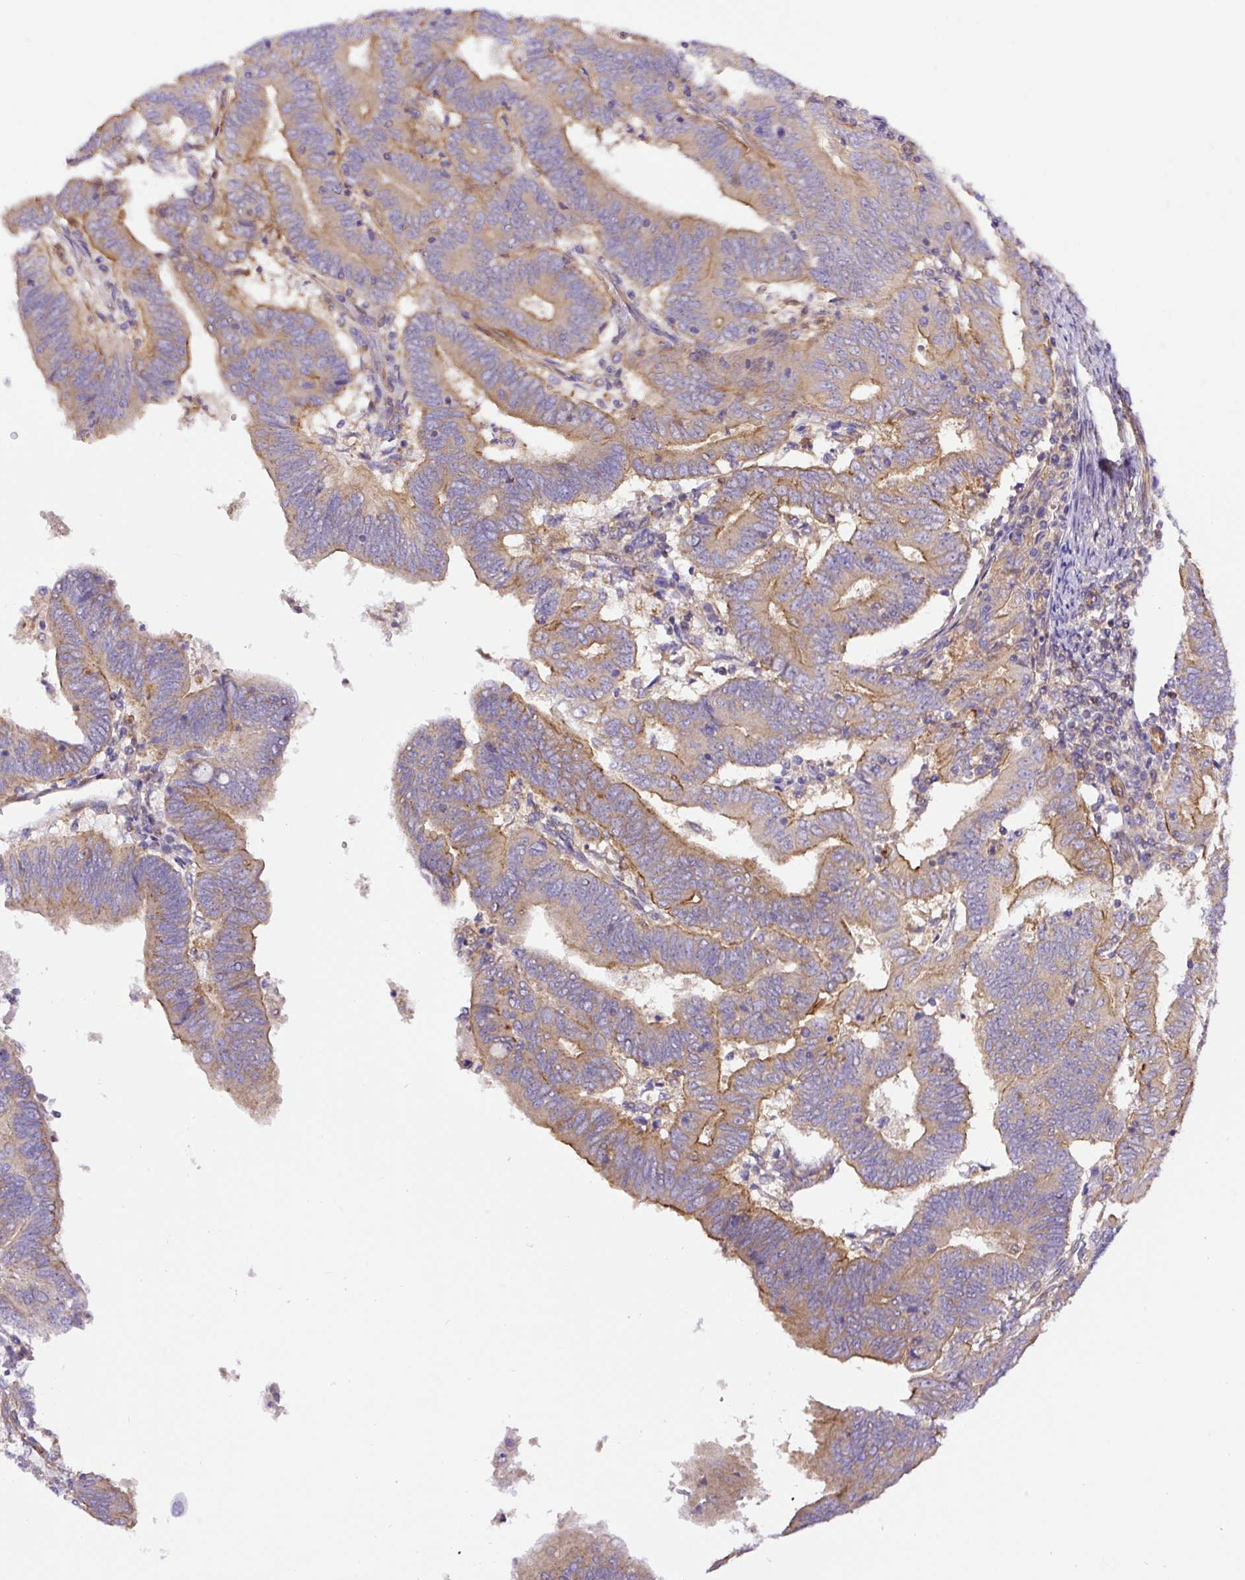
{"staining": {"intensity": "moderate", "quantity": "25%-75%", "location": "cytoplasmic/membranous"}, "tissue": "endometrial cancer", "cell_type": "Tumor cells", "image_type": "cancer", "snomed": [{"axis": "morphology", "description": "Adenocarcinoma, NOS"}, {"axis": "topography", "description": "Endometrium"}], "caption": "Adenocarcinoma (endometrial) was stained to show a protein in brown. There is medium levels of moderate cytoplasmic/membranous expression in approximately 25%-75% of tumor cells. (Stains: DAB in brown, nuclei in blue, Microscopy: brightfield microscopy at high magnification).", "gene": "DCTN1", "patient": {"sex": "female", "age": 70}}